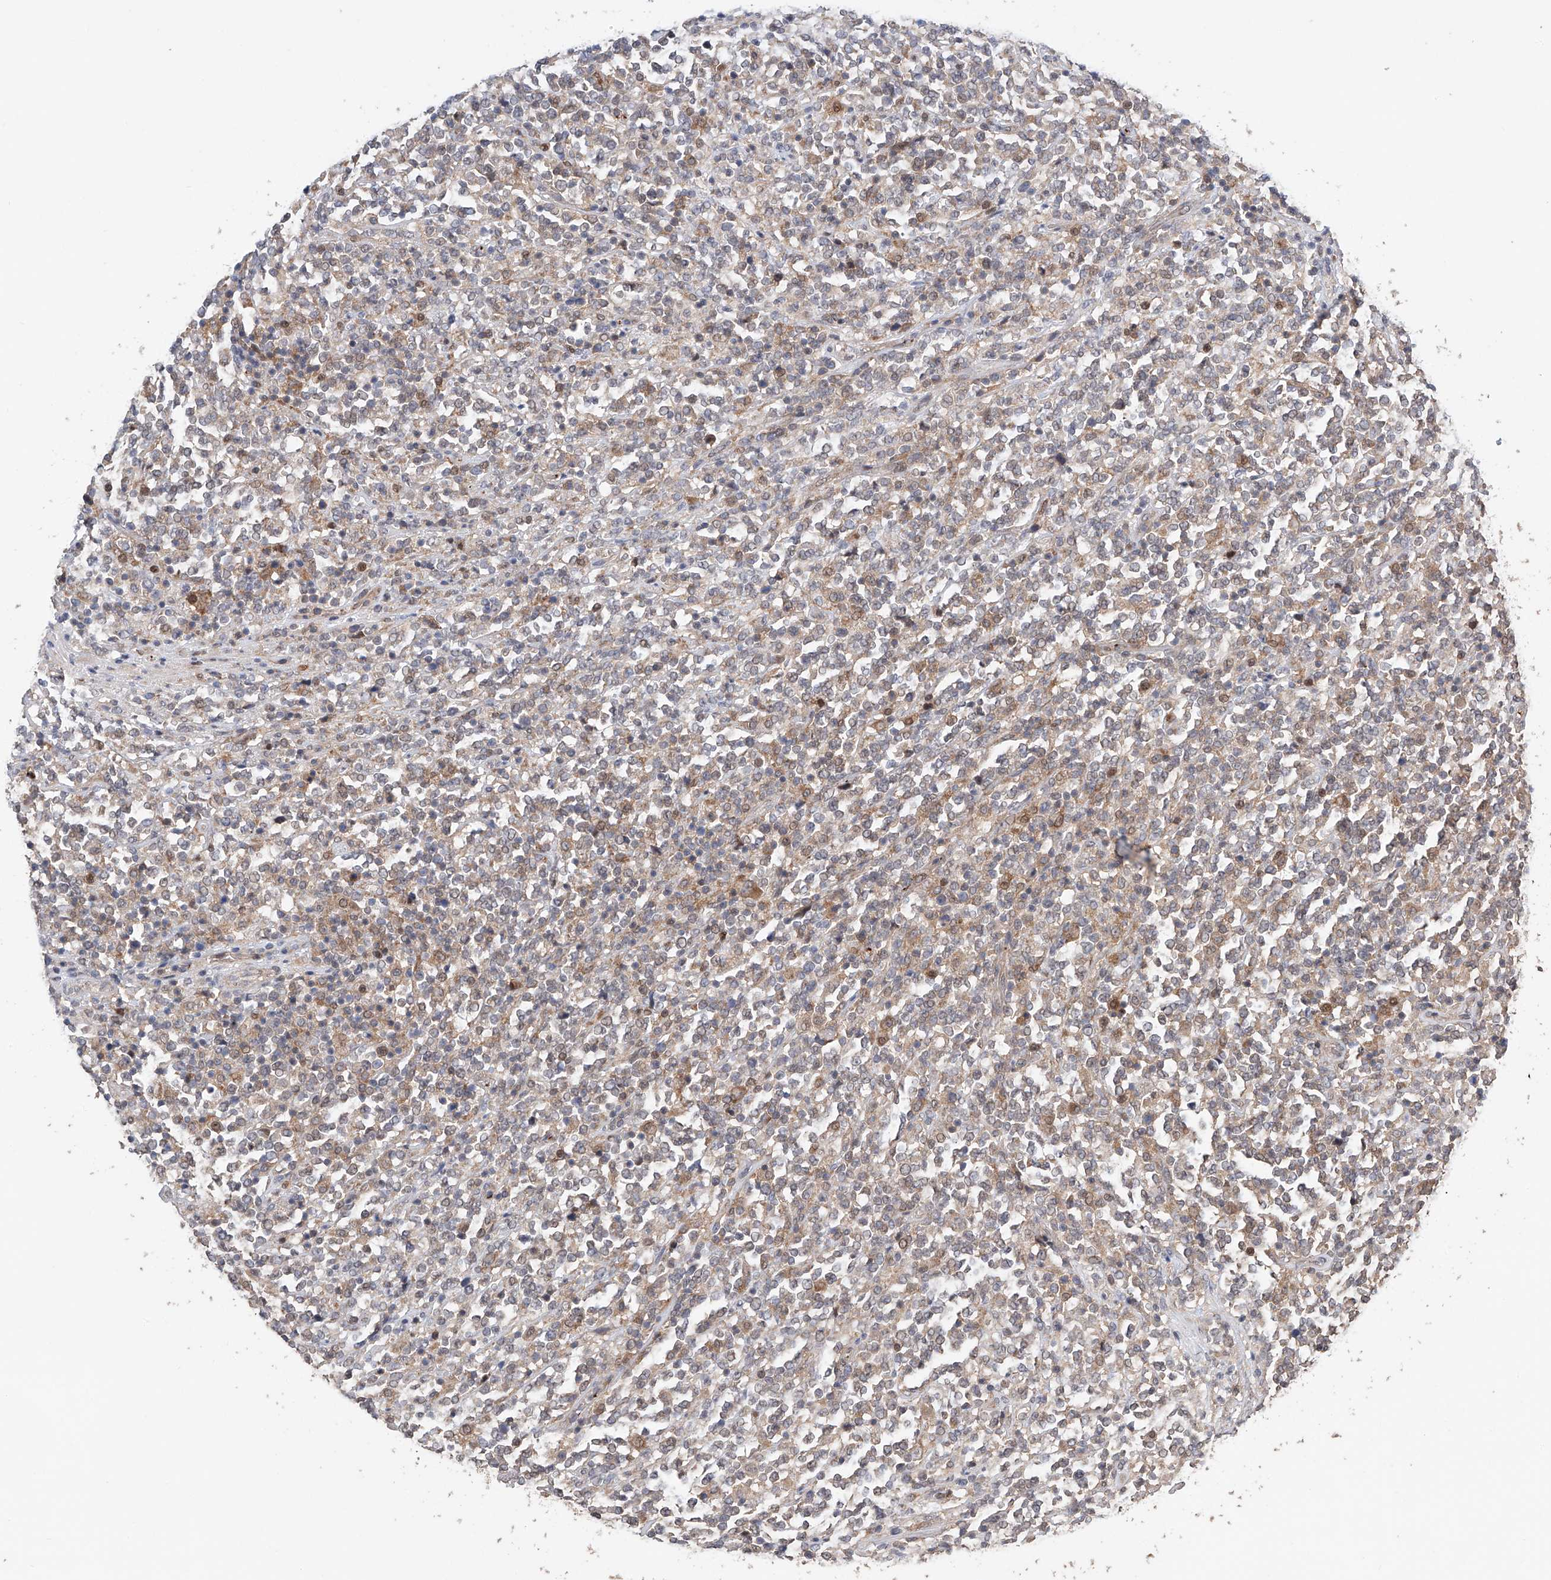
{"staining": {"intensity": "weak", "quantity": "<25%", "location": "cytoplasmic/membranous"}, "tissue": "lymphoma", "cell_type": "Tumor cells", "image_type": "cancer", "snomed": [{"axis": "morphology", "description": "Malignant lymphoma, non-Hodgkin's type, High grade"}, {"axis": "topography", "description": "Soft tissue"}], "caption": "Immunohistochemical staining of human lymphoma exhibits no significant staining in tumor cells. (Stains: DAB (3,3'-diaminobenzidine) IHC with hematoxylin counter stain, Microscopy: brightfield microscopy at high magnification).", "gene": "ZFHX2", "patient": {"sex": "male", "age": 18}}